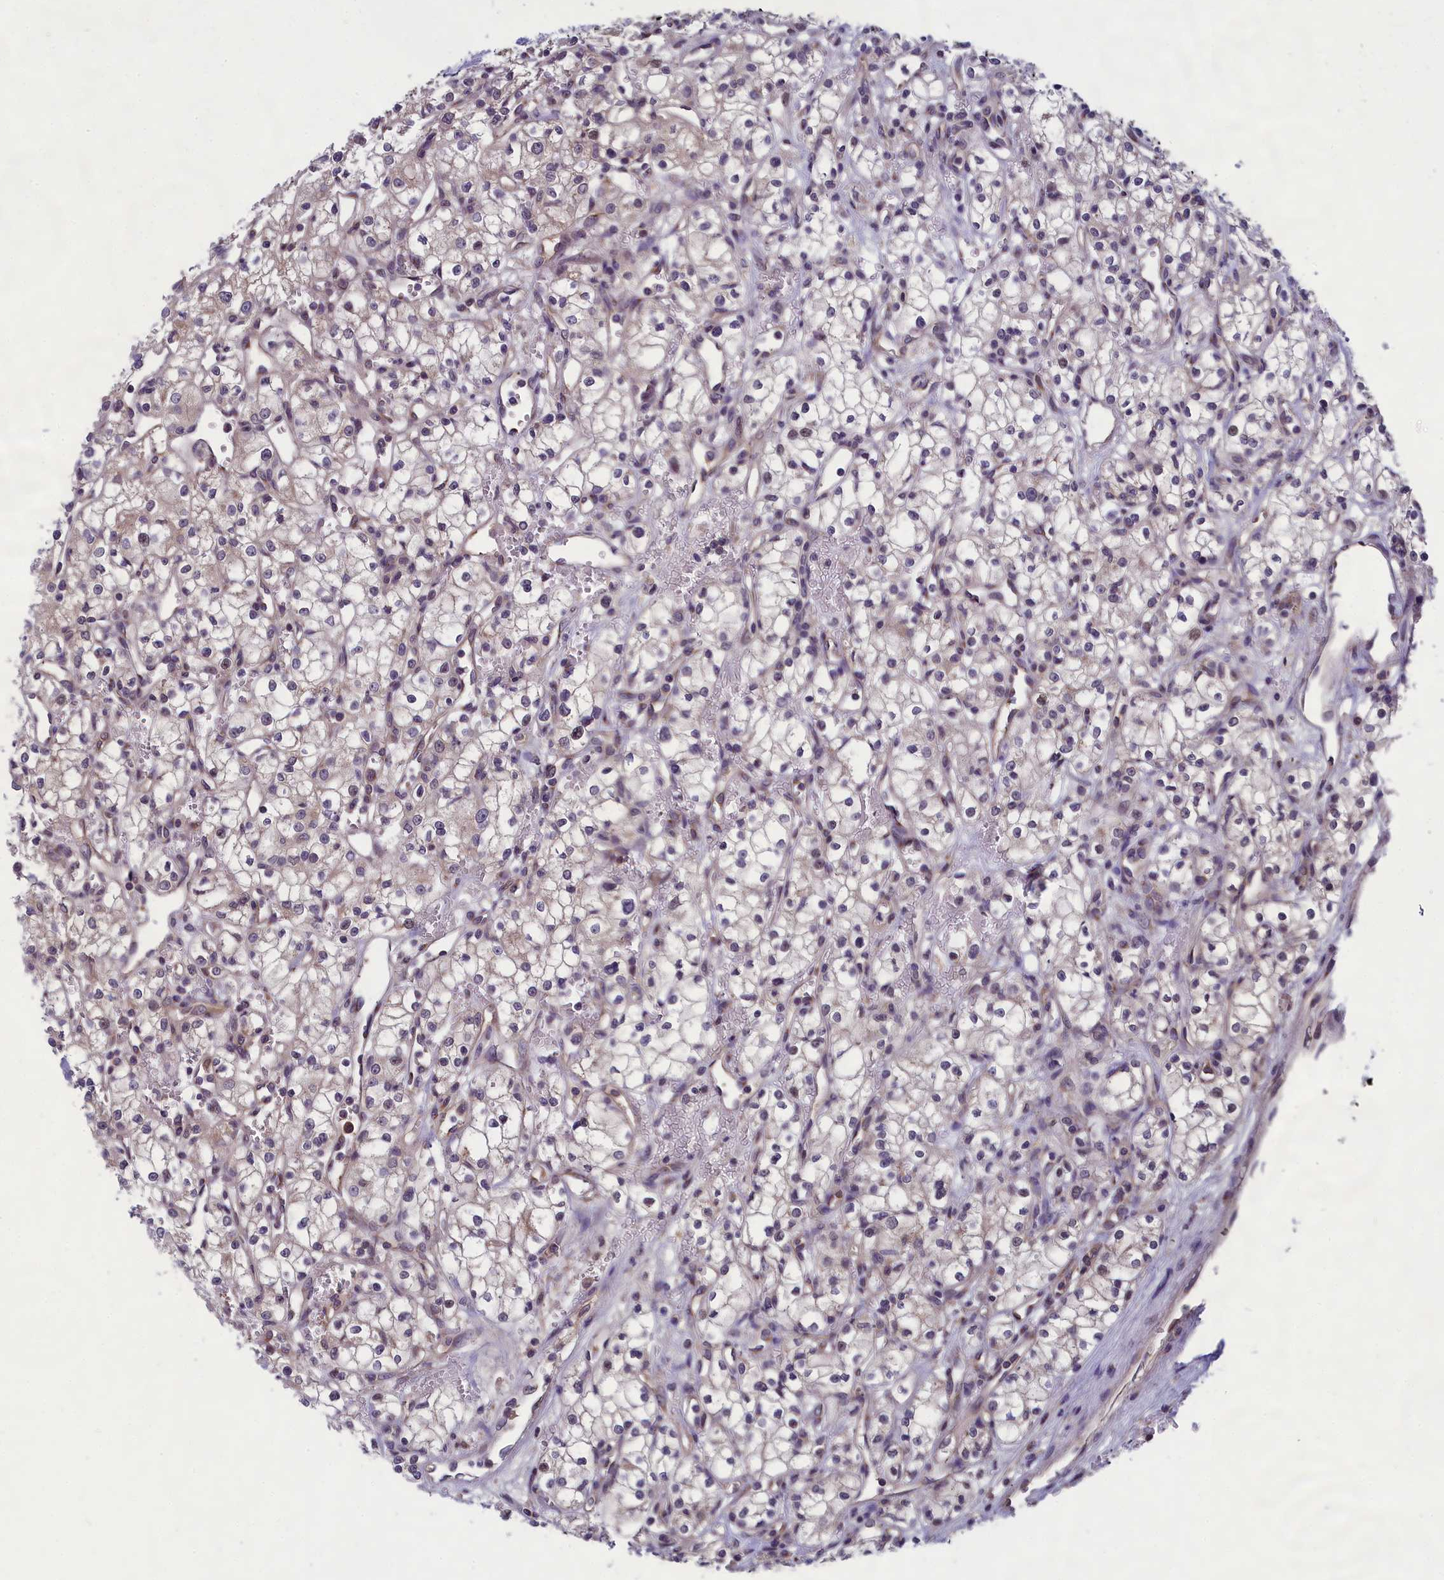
{"staining": {"intensity": "negative", "quantity": "none", "location": "none"}, "tissue": "renal cancer", "cell_type": "Tumor cells", "image_type": "cancer", "snomed": [{"axis": "morphology", "description": "Adenocarcinoma, NOS"}, {"axis": "topography", "description": "Kidney"}], "caption": "This is an immunohistochemistry histopathology image of renal cancer (adenocarcinoma). There is no expression in tumor cells.", "gene": "ABCC8", "patient": {"sex": "male", "age": 59}}